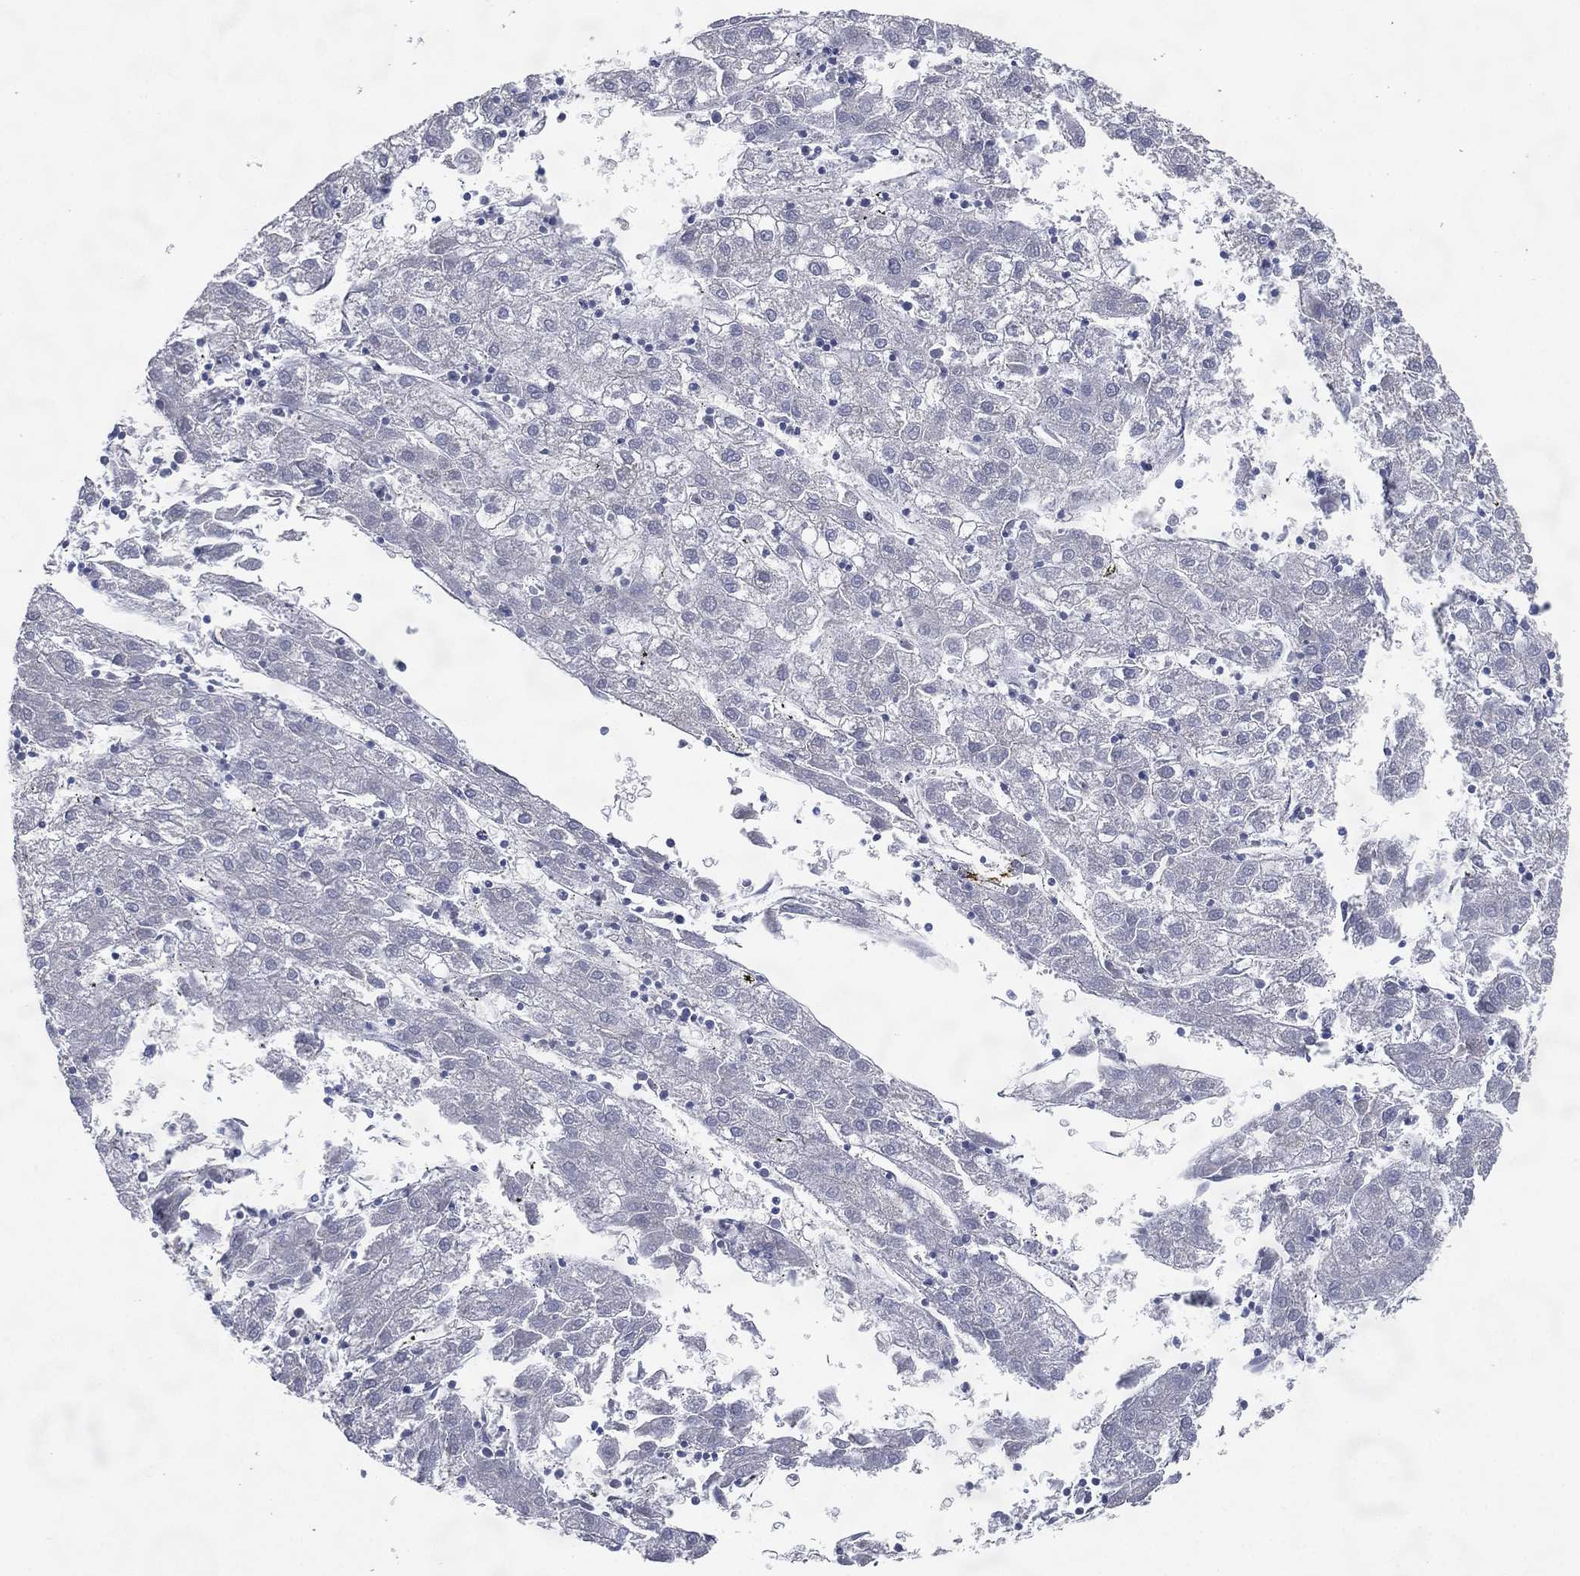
{"staining": {"intensity": "negative", "quantity": "none", "location": "none"}, "tissue": "liver cancer", "cell_type": "Tumor cells", "image_type": "cancer", "snomed": [{"axis": "morphology", "description": "Carcinoma, Hepatocellular, NOS"}, {"axis": "topography", "description": "Liver"}], "caption": "Micrograph shows no significant protein positivity in tumor cells of liver cancer (hepatocellular carcinoma).", "gene": "ATP8A2", "patient": {"sex": "male", "age": 72}}